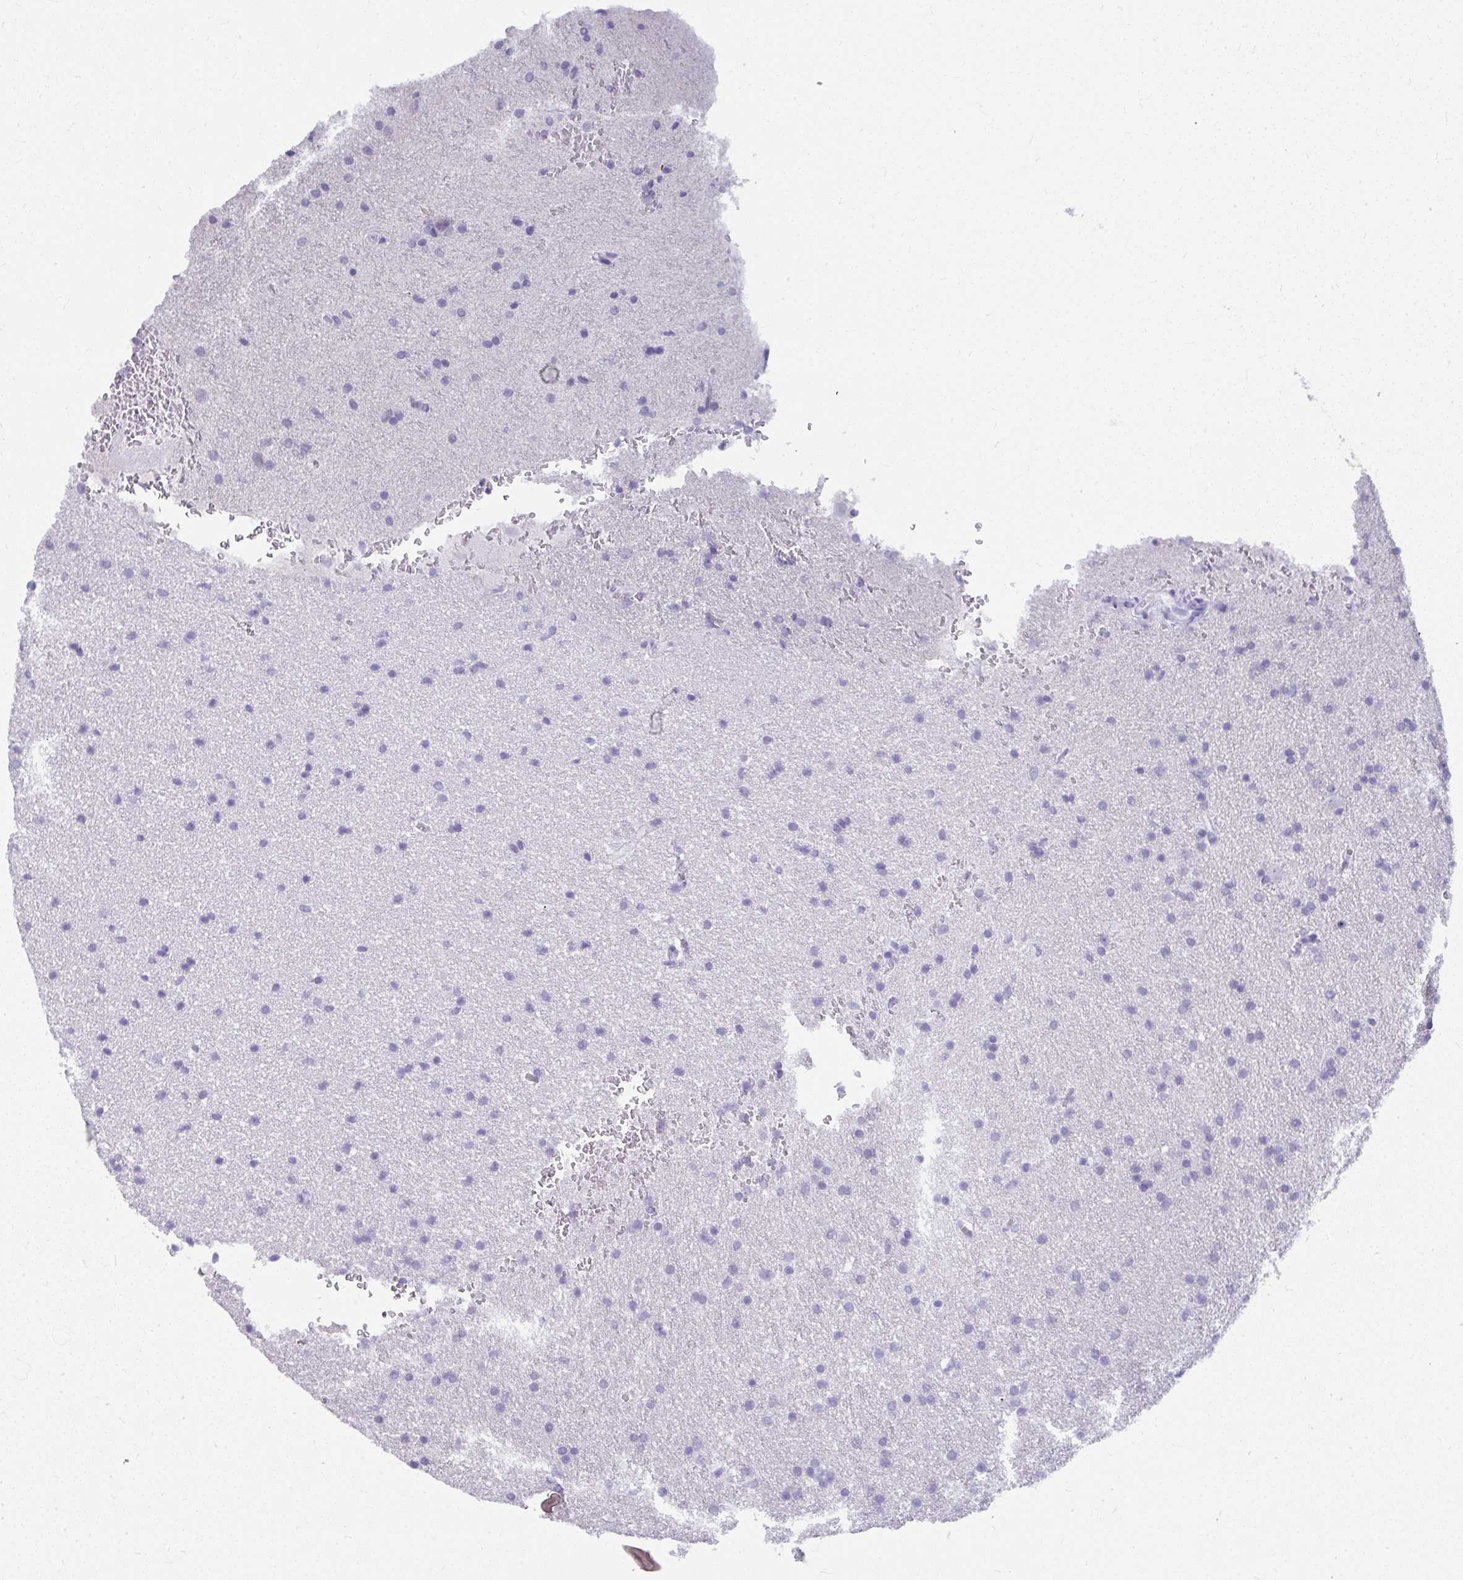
{"staining": {"intensity": "negative", "quantity": "none", "location": "none"}, "tissue": "glioma", "cell_type": "Tumor cells", "image_type": "cancer", "snomed": [{"axis": "morphology", "description": "Glioma, malignant, Low grade"}, {"axis": "topography", "description": "Brain"}], "caption": "There is no significant positivity in tumor cells of glioma.", "gene": "UGT3A2", "patient": {"sex": "female", "age": 34}}